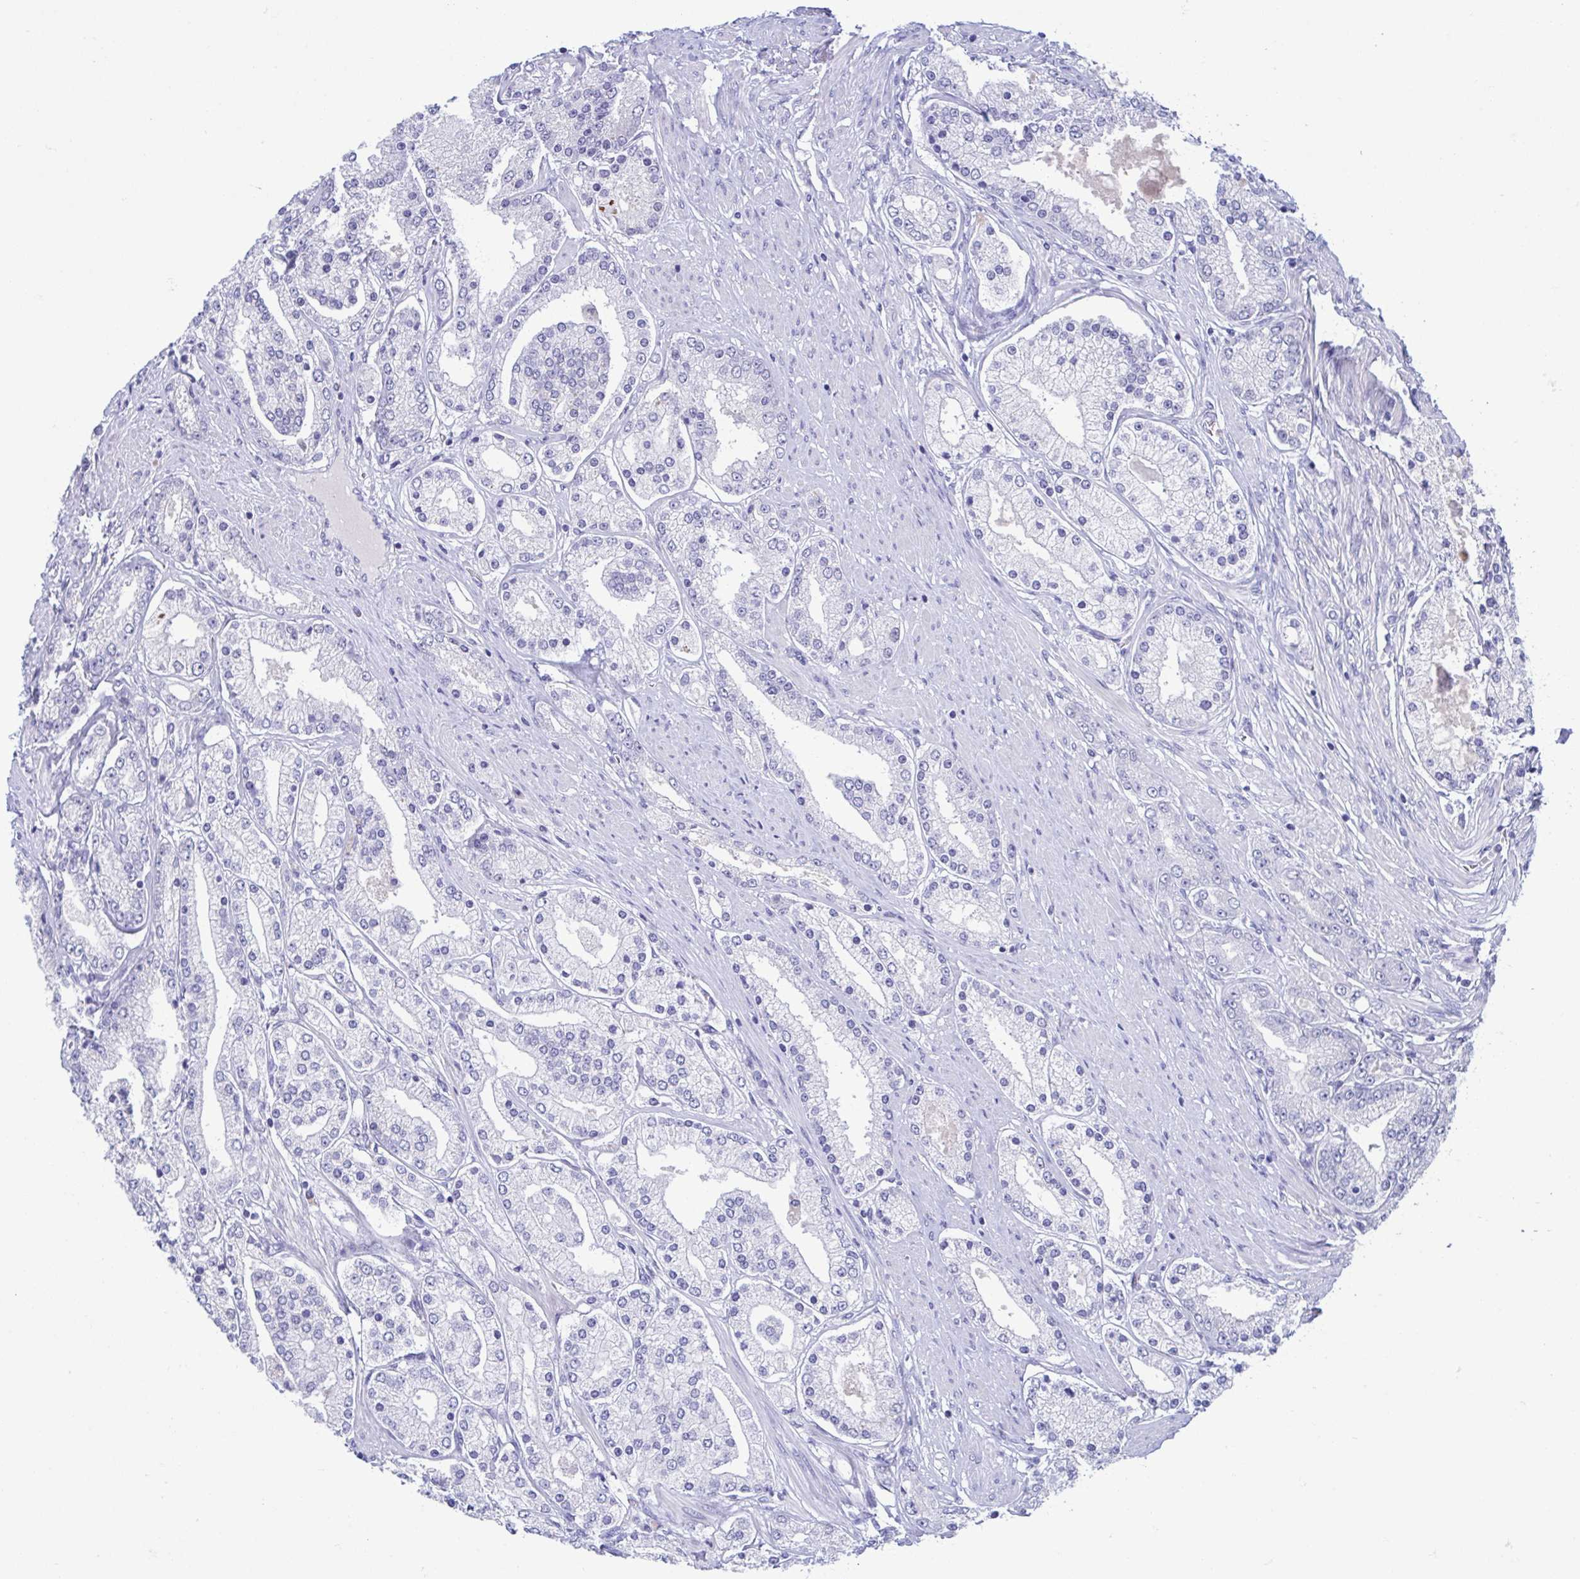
{"staining": {"intensity": "negative", "quantity": "none", "location": "none"}, "tissue": "prostate cancer", "cell_type": "Tumor cells", "image_type": "cancer", "snomed": [{"axis": "morphology", "description": "Adenocarcinoma, High grade"}, {"axis": "topography", "description": "Prostate"}], "caption": "The histopathology image demonstrates no staining of tumor cells in prostate adenocarcinoma (high-grade). (DAB IHC with hematoxylin counter stain).", "gene": "PERM1", "patient": {"sex": "male", "age": 67}}